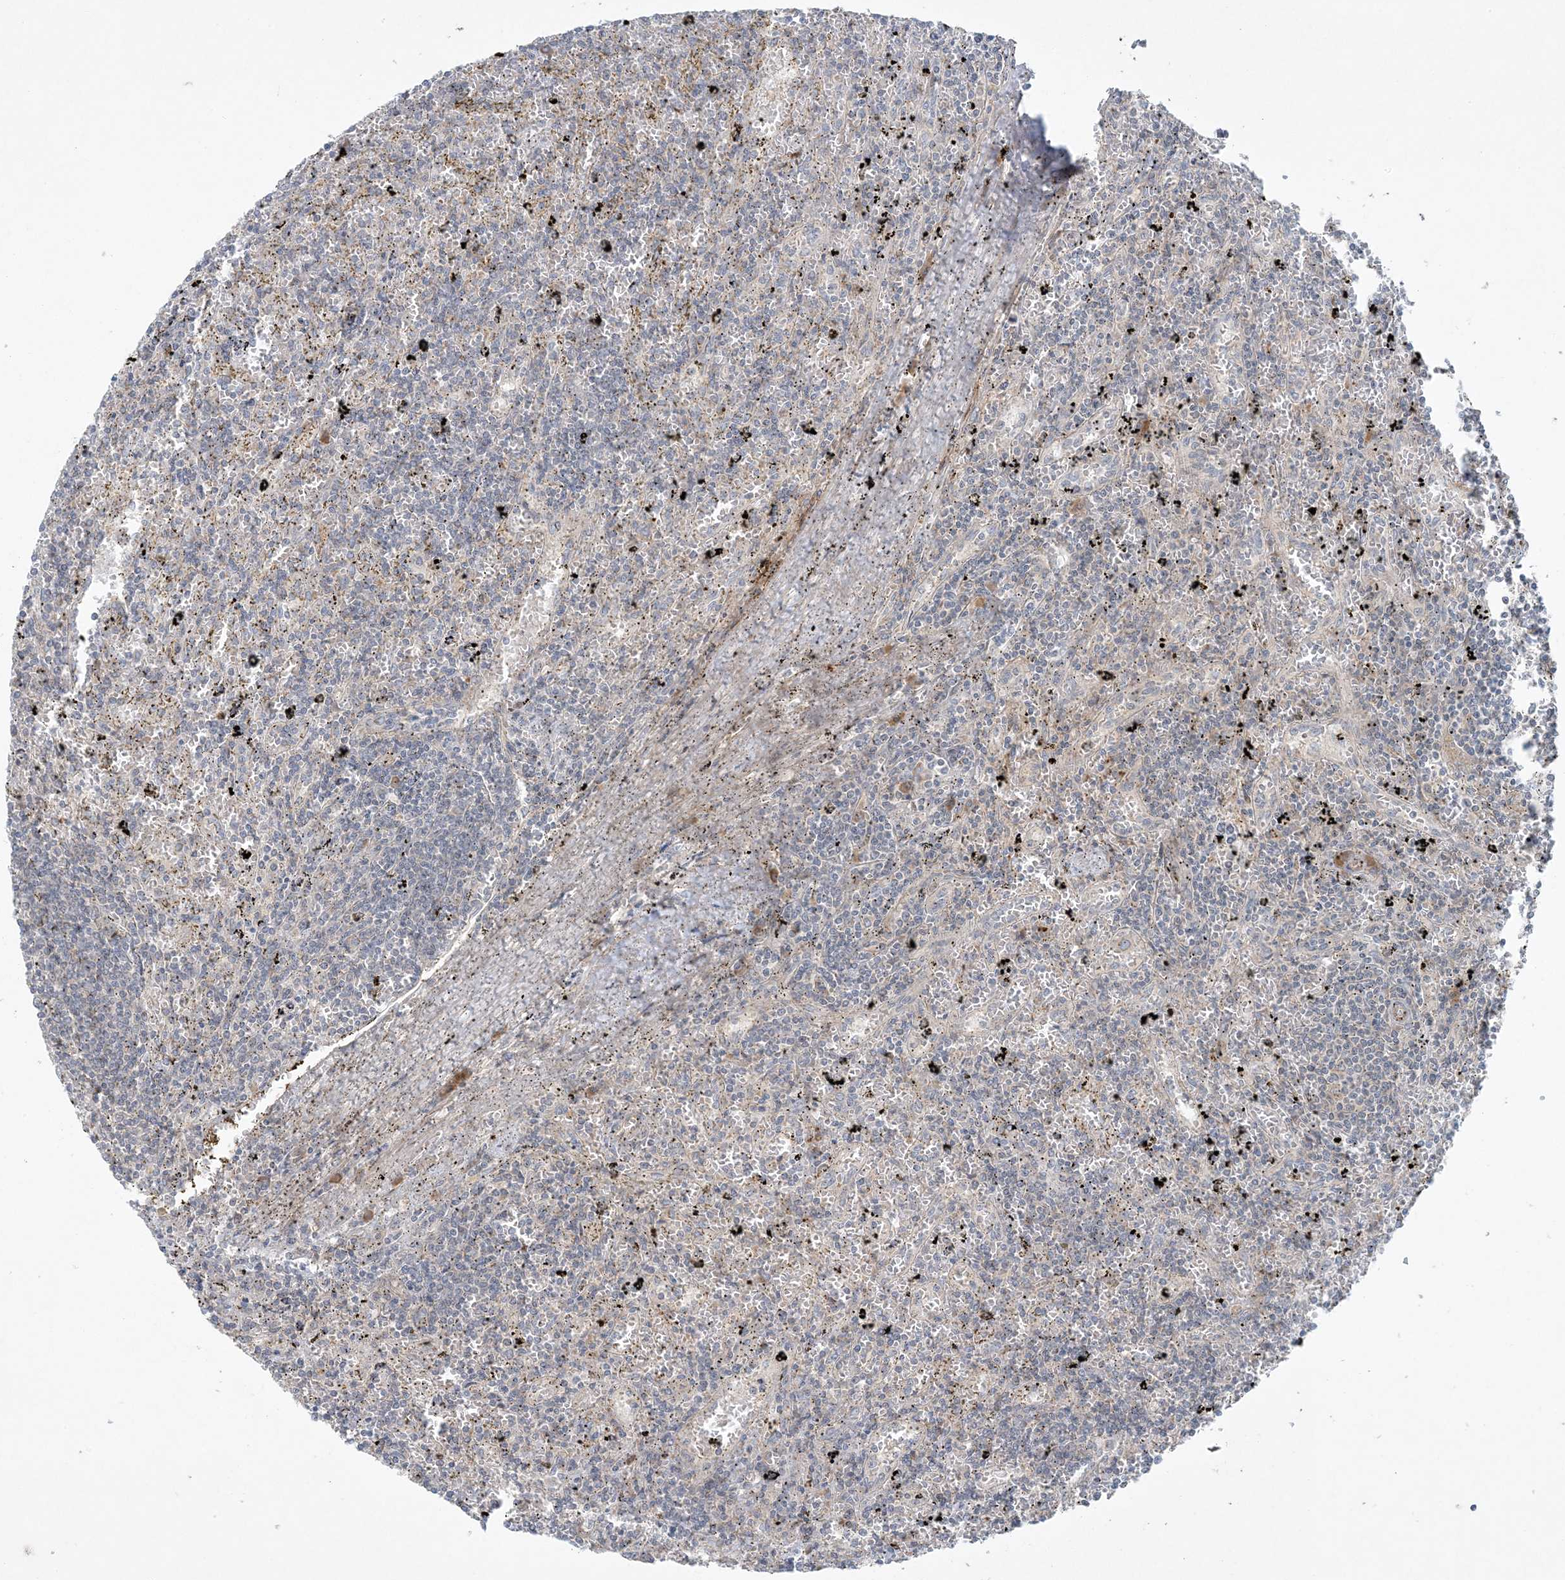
{"staining": {"intensity": "negative", "quantity": "none", "location": "none"}, "tissue": "lymphoma", "cell_type": "Tumor cells", "image_type": "cancer", "snomed": [{"axis": "morphology", "description": "Malignant lymphoma, non-Hodgkin's type, Low grade"}, {"axis": "topography", "description": "Spleen"}], "caption": "The histopathology image reveals no staining of tumor cells in low-grade malignant lymphoma, non-Hodgkin's type.", "gene": "ZNF263", "patient": {"sex": "male", "age": 76}}